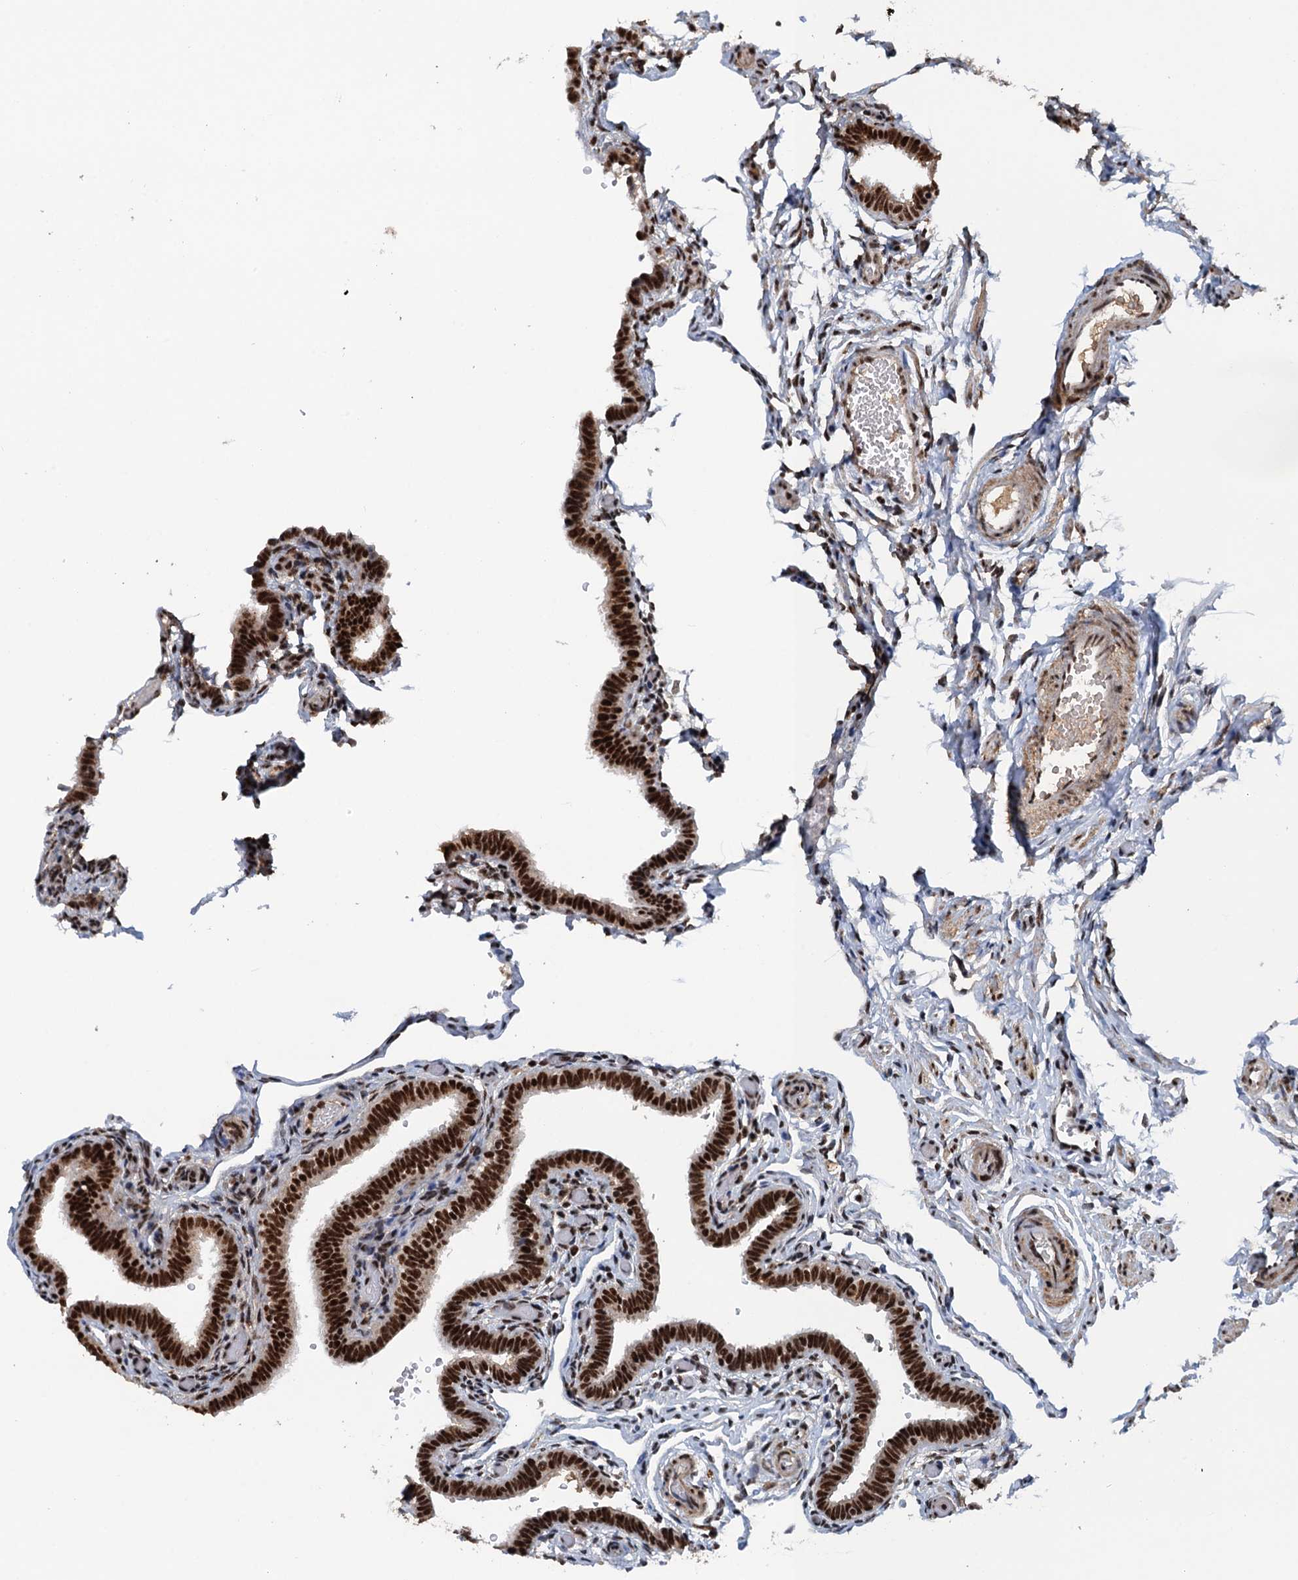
{"staining": {"intensity": "strong", "quantity": ">75%", "location": "nuclear"}, "tissue": "fallopian tube", "cell_type": "Glandular cells", "image_type": "normal", "snomed": [{"axis": "morphology", "description": "Normal tissue, NOS"}, {"axis": "topography", "description": "Fallopian tube"}], "caption": "A brown stain labels strong nuclear expression of a protein in glandular cells of unremarkable human fallopian tube.", "gene": "ZC3H18", "patient": {"sex": "female", "age": 36}}